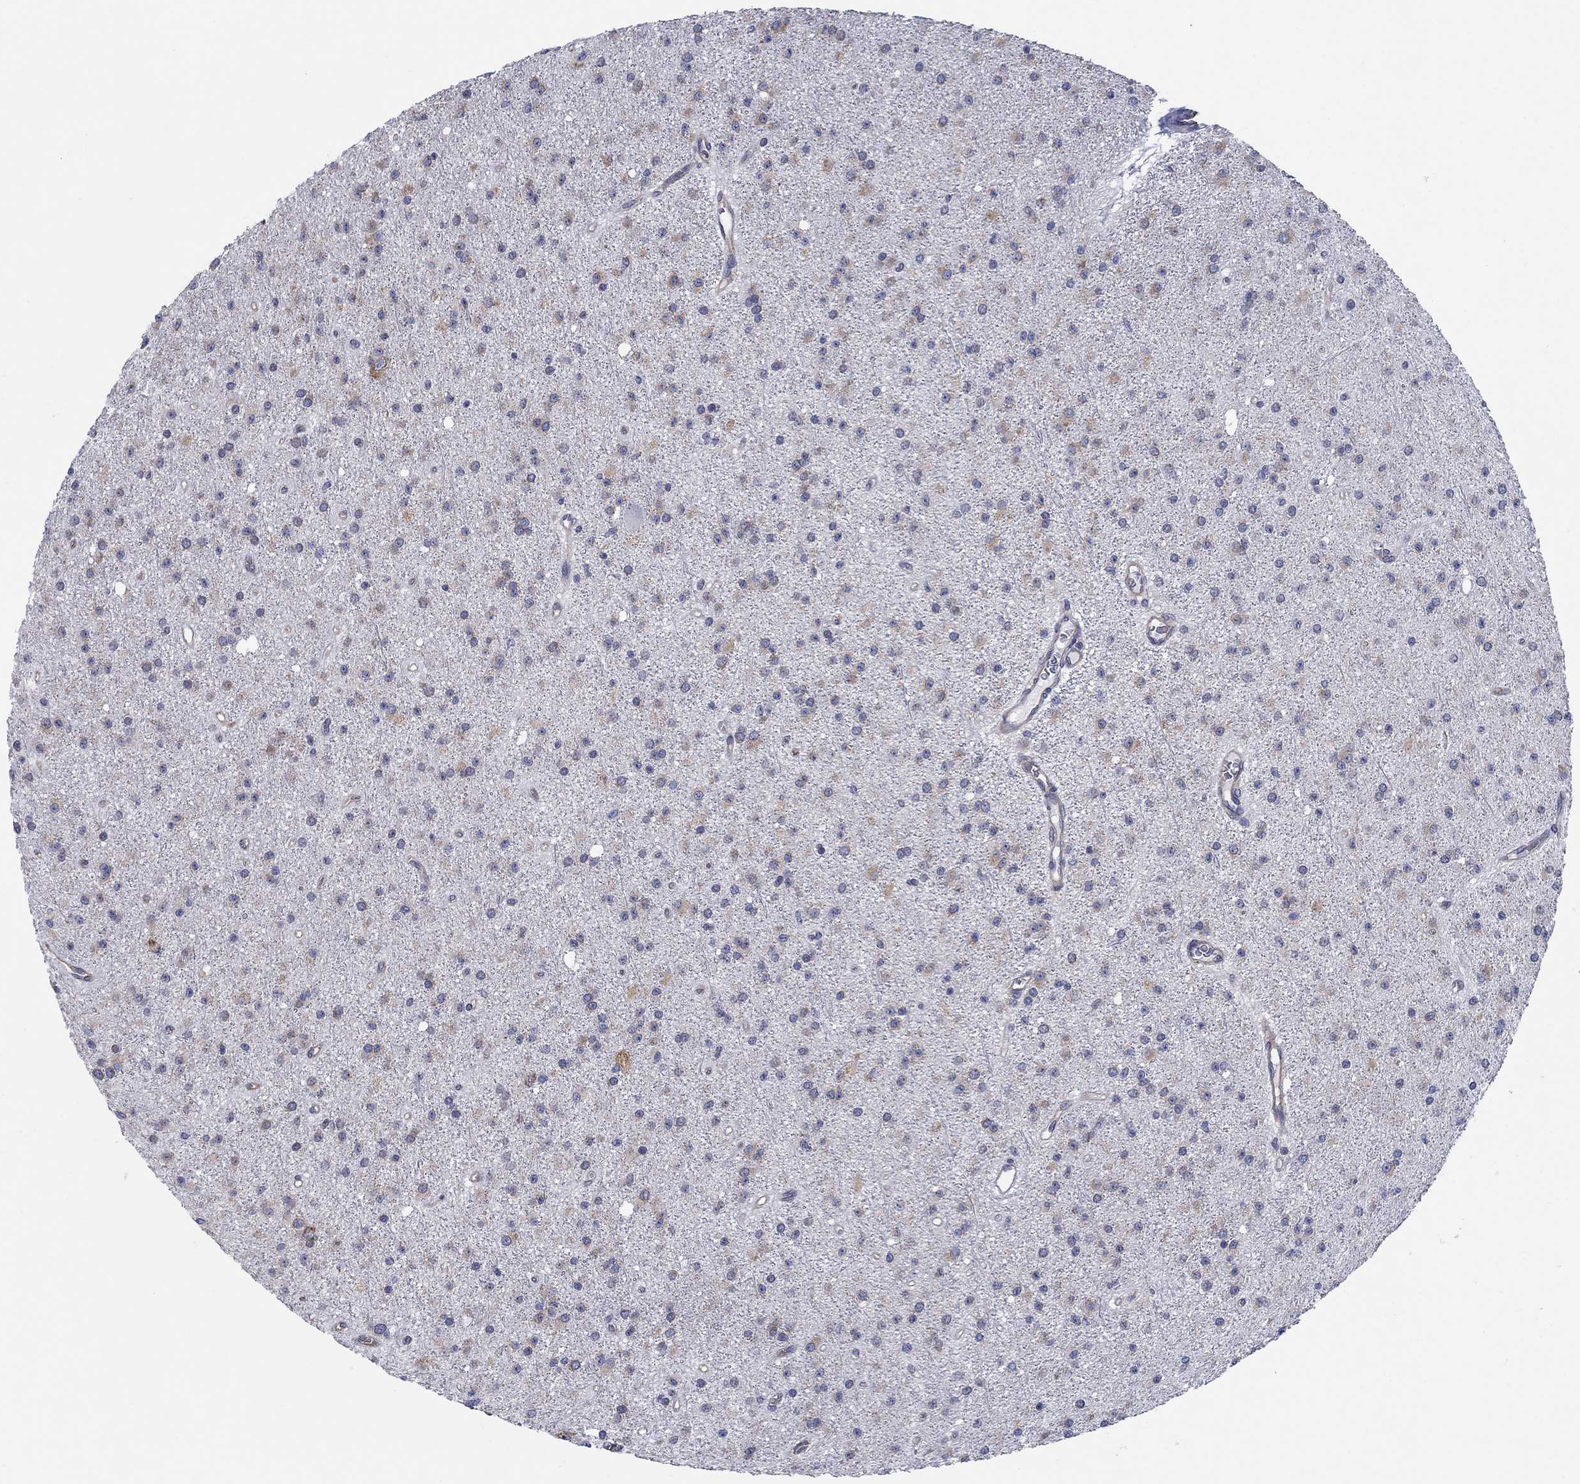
{"staining": {"intensity": "weak", "quantity": "25%-75%", "location": "cytoplasmic/membranous"}, "tissue": "glioma", "cell_type": "Tumor cells", "image_type": "cancer", "snomed": [{"axis": "morphology", "description": "Glioma, malignant, Low grade"}, {"axis": "topography", "description": "Brain"}], "caption": "There is low levels of weak cytoplasmic/membranous staining in tumor cells of glioma, as demonstrated by immunohistochemical staining (brown color).", "gene": "TMEM59", "patient": {"sex": "male", "age": 27}}